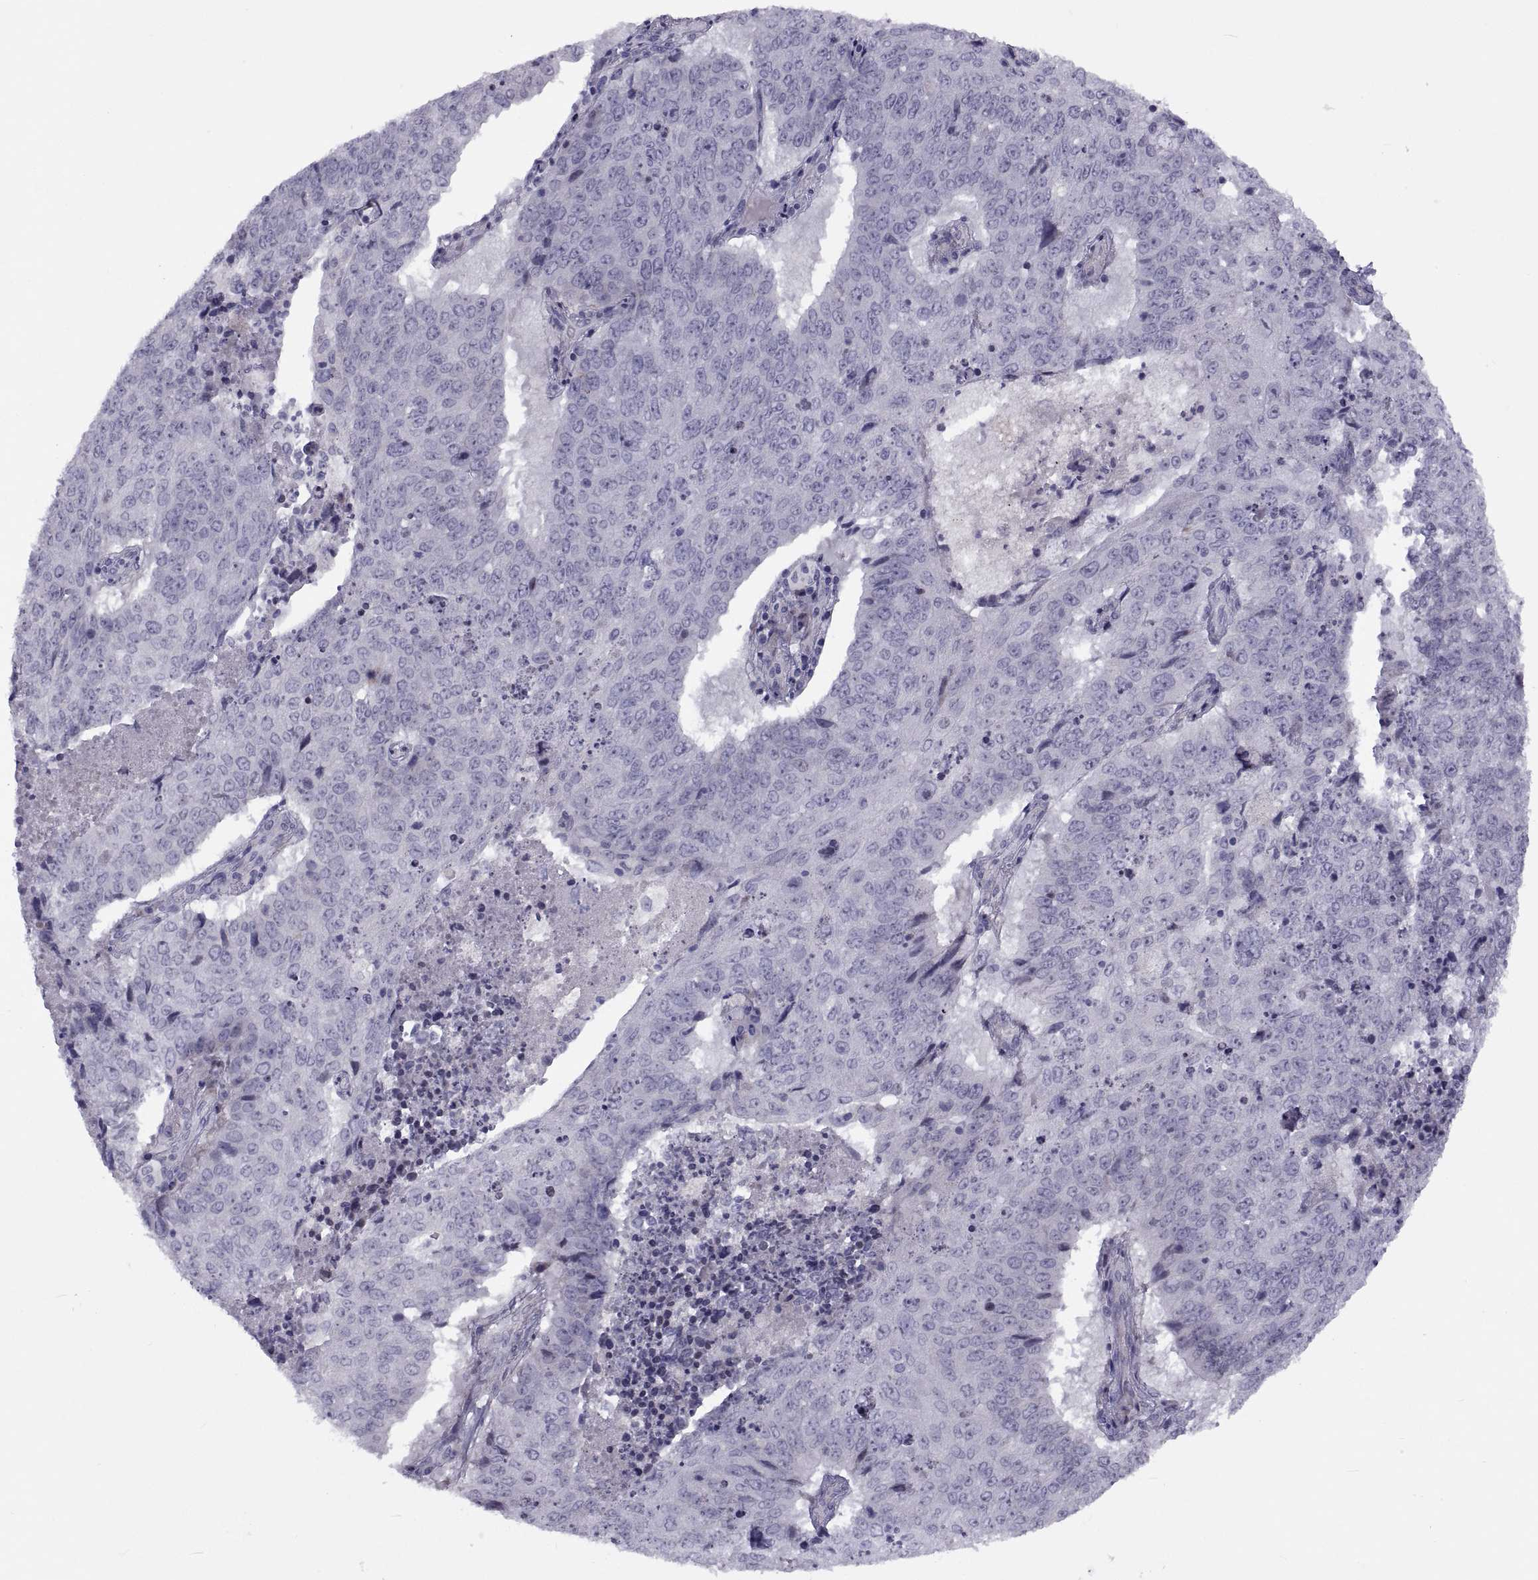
{"staining": {"intensity": "negative", "quantity": "none", "location": "none"}, "tissue": "lung cancer", "cell_type": "Tumor cells", "image_type": "cancer", "snomed": [{"axis": "morphology", "description": "Normal tissue, NOS"}, {"axis": "morphology", "description": "Squamous cell carcinoma, NOS"}, {"axis": "topography", "description": "Bronchus"}, {"axis": "topography", "description": "Lung"}], "caption": "This is an immunohistochemistry (IHC) micrograph of human lung squamous cell carcinoma. There is no positivity in tumor cells.", "gene": "TMEM158", "patient": {"sex": "male", "age": 64}}